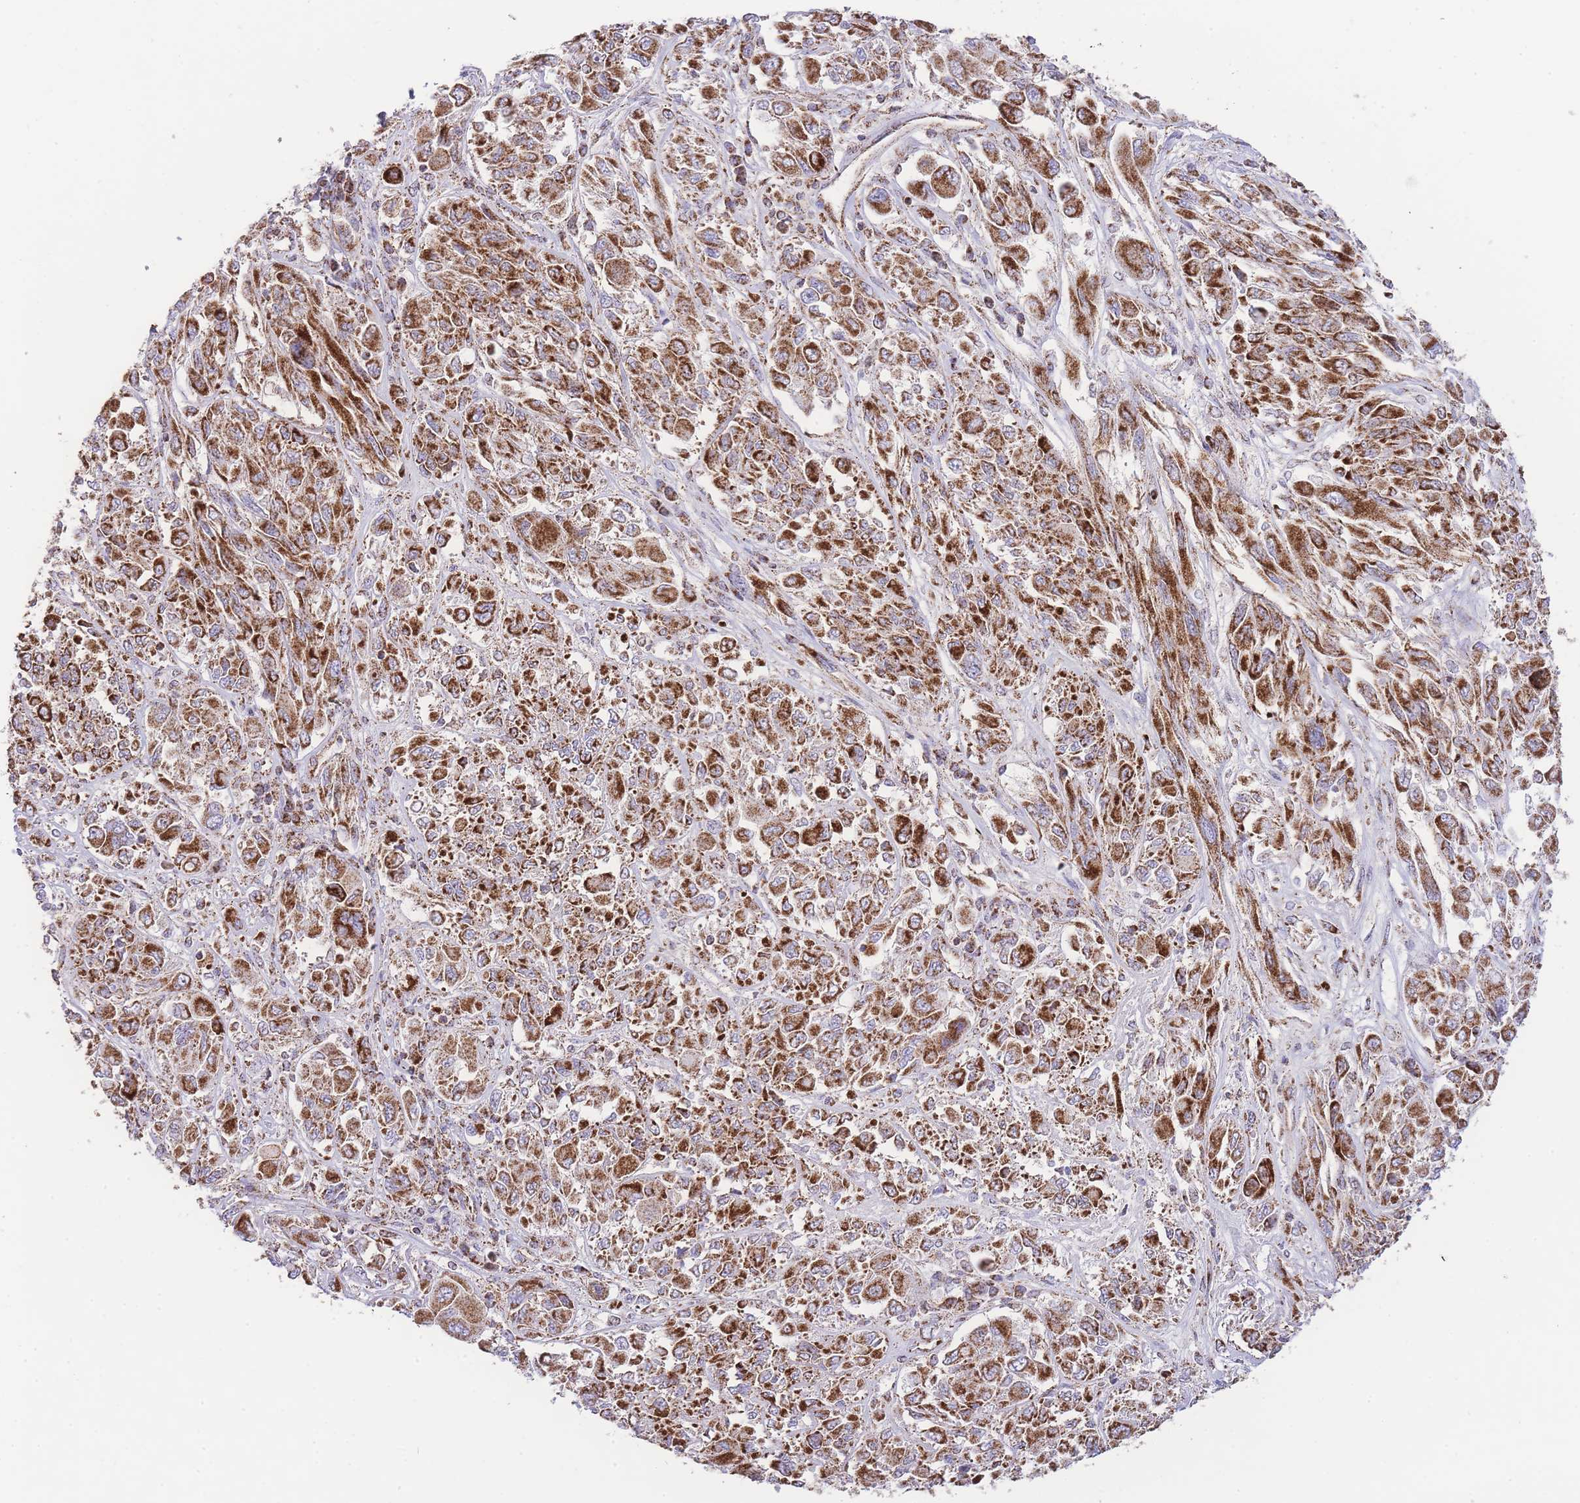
{"staining": {"intensity": "strong", "quantity": ">75%", "location": "cytoplasmic/membranous"}, "tissue": "melanoma", "cell_type": "Tumor cells", "image_type": "cancer", "snomed": [{"axis": "morphology", "description": "Malignant melanoma, NOS"}, {"axis": "topography", "description": "Skin"}], "caption": "About >75% of tumor cells in human melanoma display strong cytoplasmic/membranous protein expression as visualized by brown immunohistochemical staining.", "gene": "GSTM1", "patient": {"sex": "female", "age": 91}}